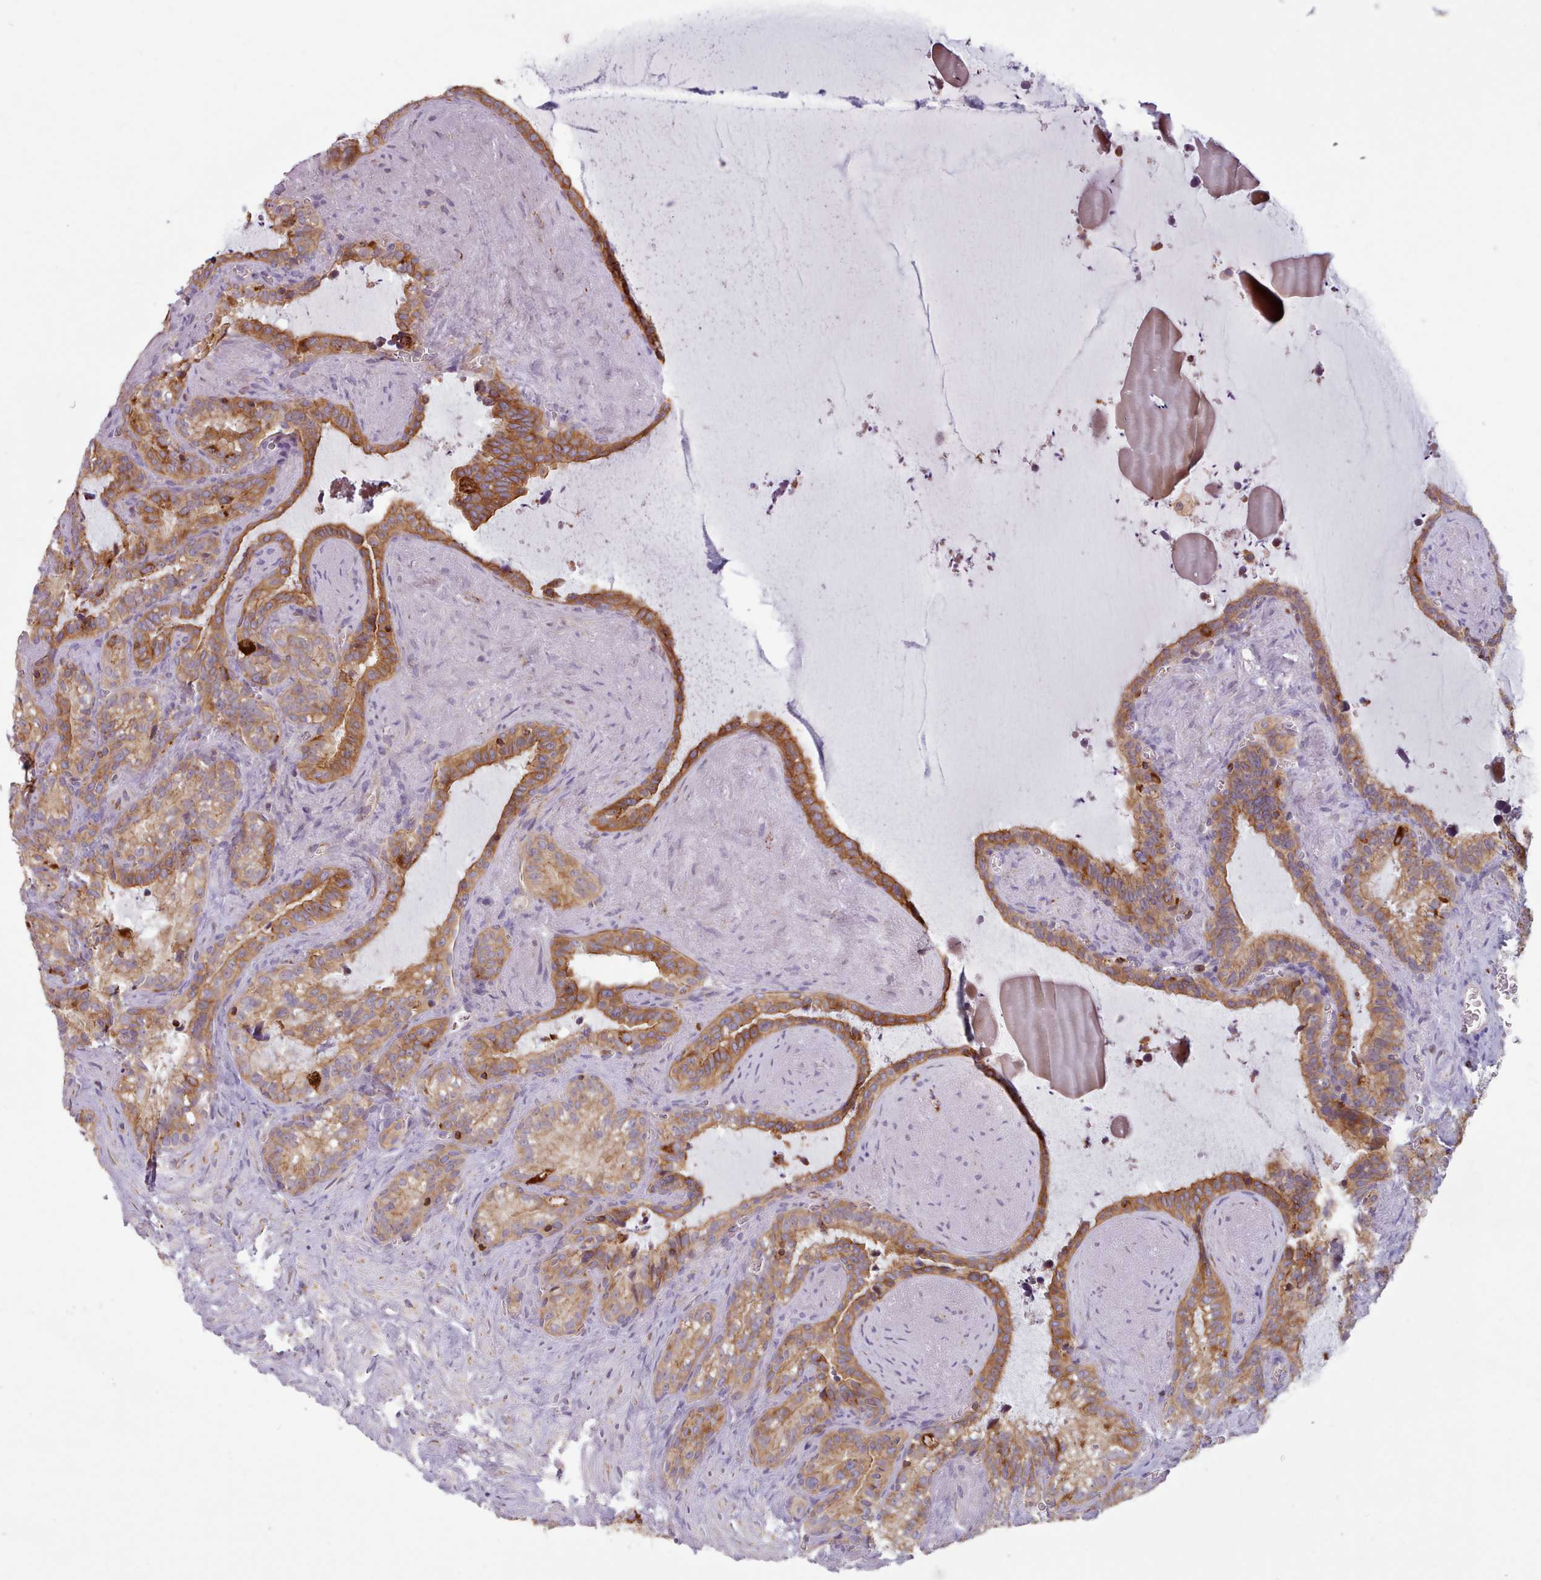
{"staining": {"intensity": "moderate", "quantity": ">75%", "location": "cytoplasmic/membranous"}, "tissue": "seminal vesicle", "cell_type": "Glandular cells", "image_type": "normal", "snomed": [{"axis": "morphology", "description": "Normal tissue, NOS"}, {"axis": "topography", "description": "Prostate"}, {"axis": "topography", "description": "Seminal veicle"}], "caption": "Seminal vesicle stained with immunohistochemistry reveals moderate cytoplasmic/membranous expression in approximately >75% of glandular cells. (brown staining indicates protein expression, while blue staining denotes nuclei).", "gene": "CRYBG1", "patient": {"sex": "male", "age": 58}}